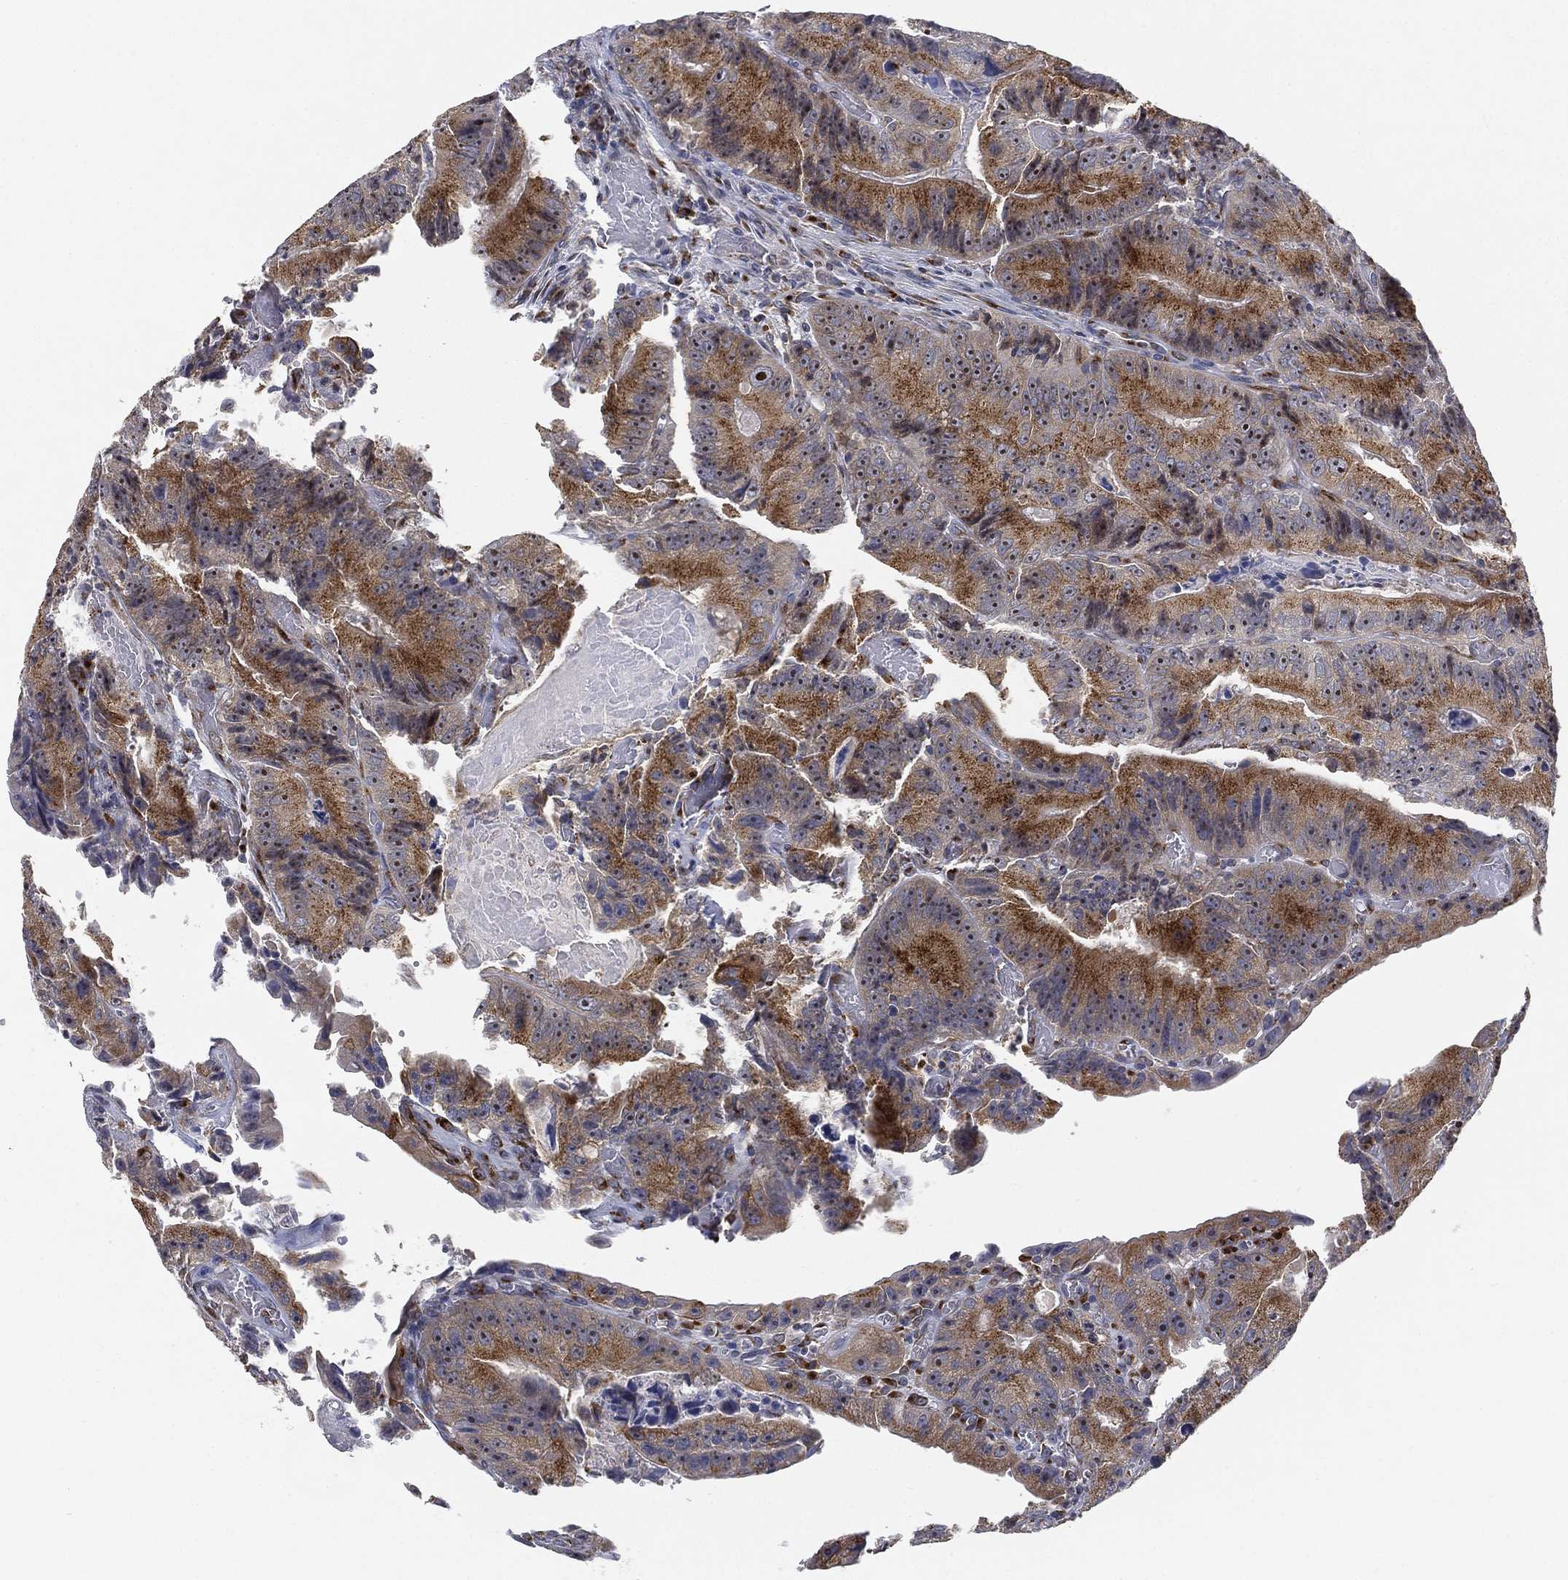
{"staining": {"intensity": "moderate", "quantity": ">75%", "location": "cytoplasmic/membranous,nuclear"}, "tissue": "colorectal cancer", "cell_type": "Tumor cells", "image_type": "cancer", "snomed": [{"axis": "morphology", "description": "Adenocarcinoma, NOS"}, {"axis": "topography", "description": "Colon"}], "caption": "Colorectal cancer was stained to show a protein in brown. There is medium levels of moderate cytoplasmic/membranous and nuclear expression in about >75% of tumor cells.", "gene": "TICAM1", "patient": {"sex": "female", "age": 86}}